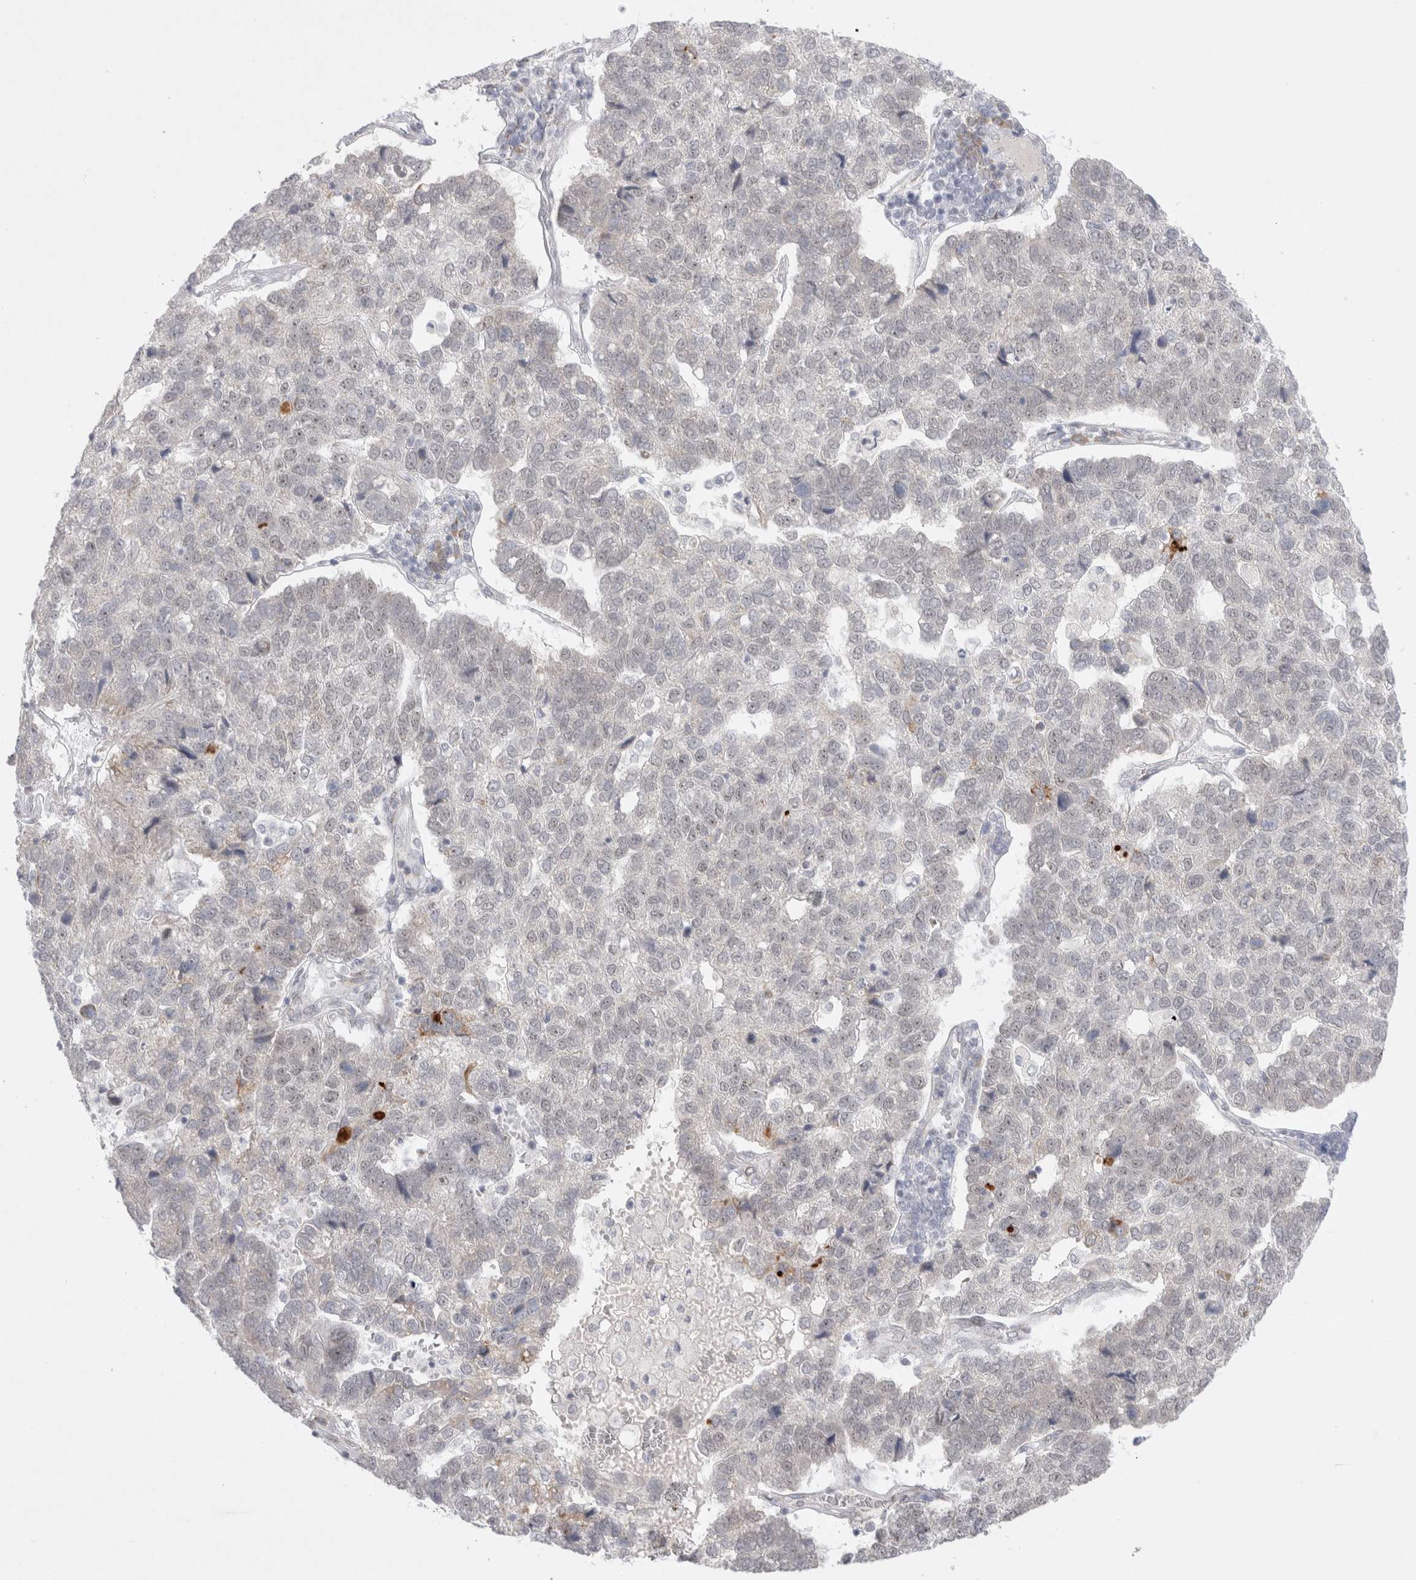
{"staining": {"intensity": "negative", "quantity": "none", "location": "none"}, "tissue": "pancreatic cancer", "cell_type": "Tumor cells", "image_type": "cancer", "snomed": [{"axis": "morphology", "description": "Adenocarcinoma, NOS"}, {"axis": "topography", "description": "Pancreas"}], "caption": "Human adenocarcinoma (pancreatic) stained for a protein using IHC reveals no expression in tumor cells.", "gene": "TRMT1L", "patient": {"sex": "female", "age": 61}}